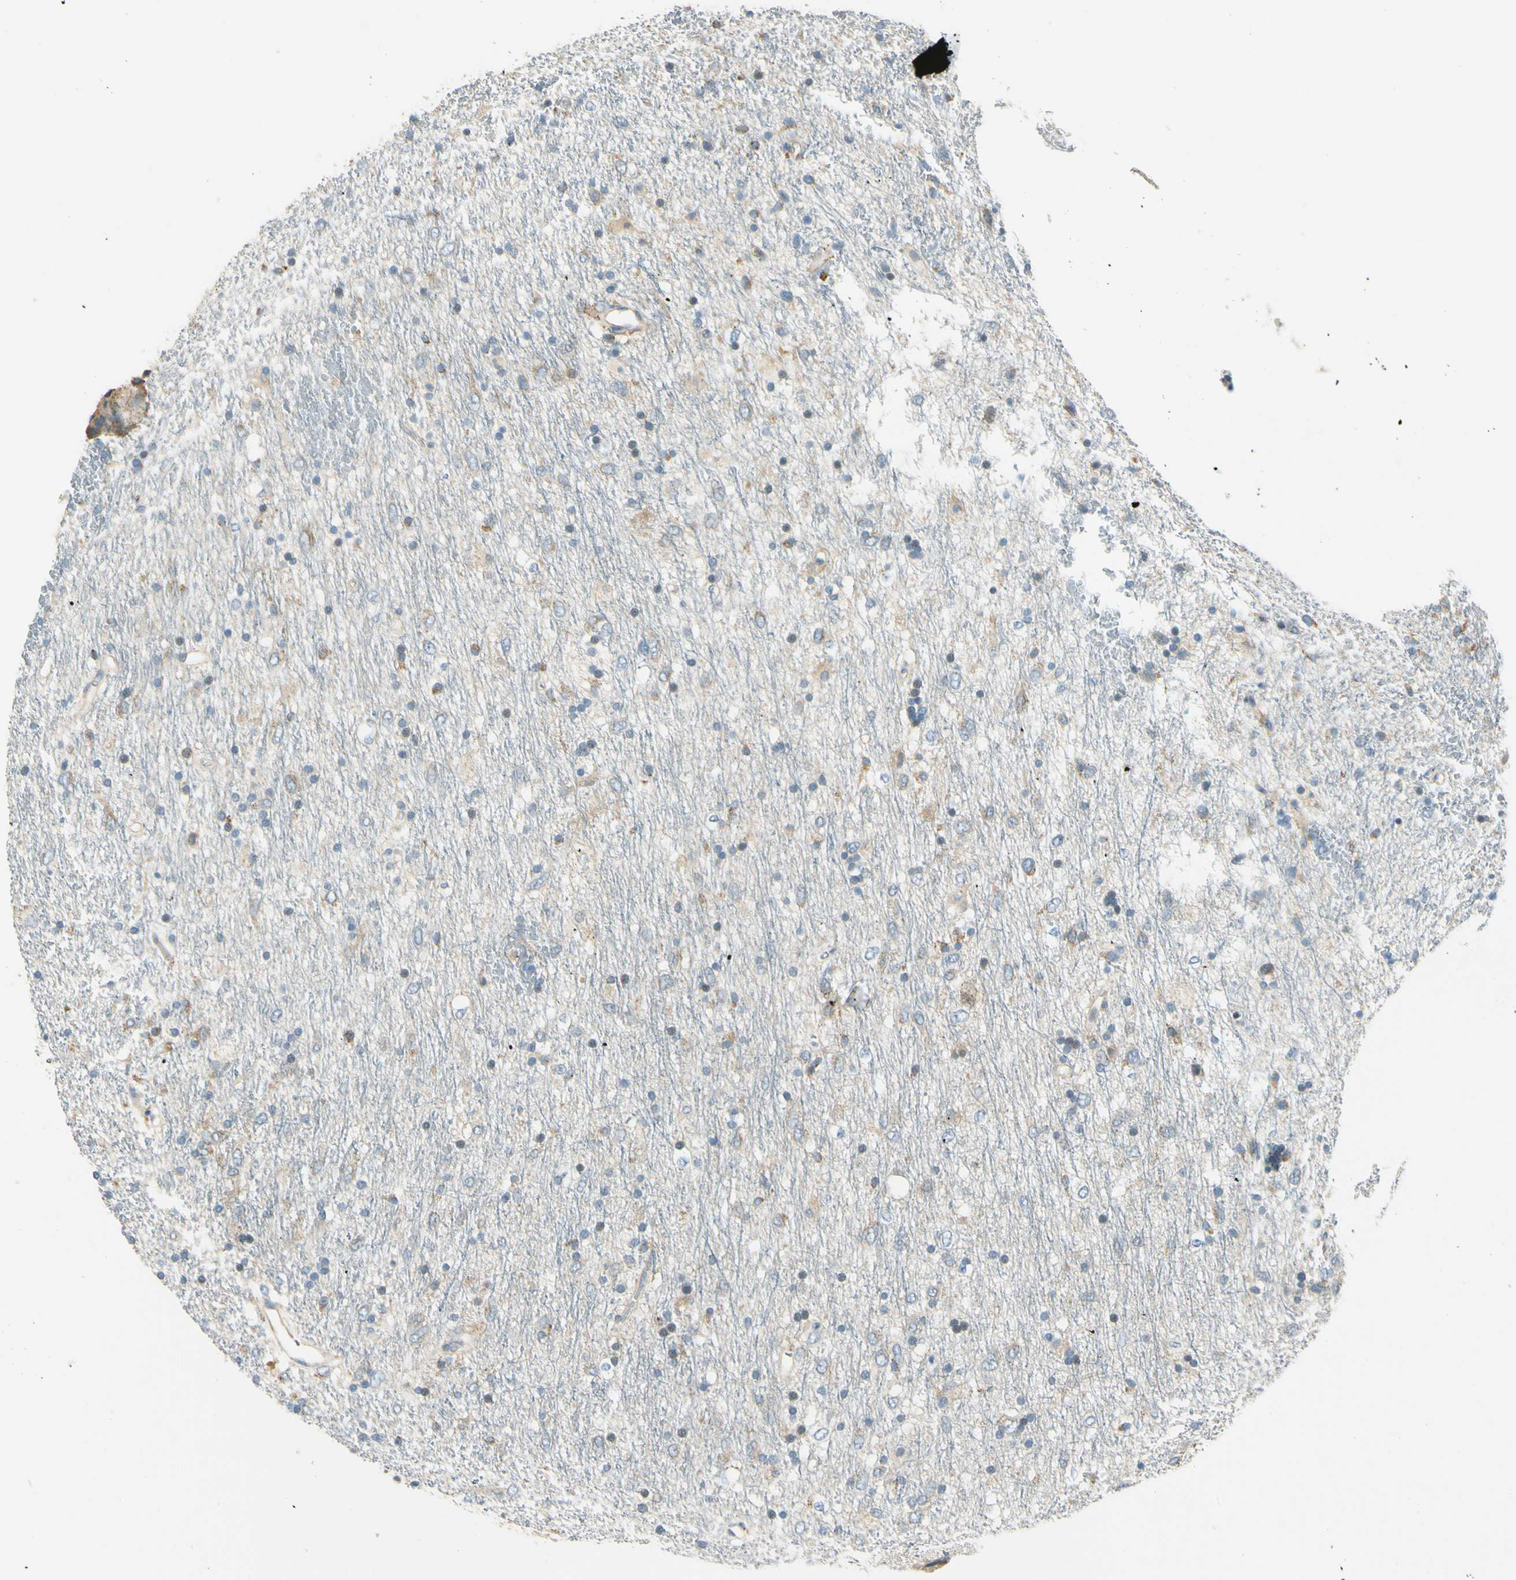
{"staining": {"intensity": "weak", "quantity": "<25%", "location": "cytoplasmic/membranous"}, "tissue": "glioma", "cell_type": "Tumor cells", "image_type": "cancer", "snomed": [{"axis": "morphology", "description": "Glioma, malignant, Low grade"}, {"axis": "topography", "description": "Brain"}], "caption": "IHC photomicrograph of neoplastic tissue: human malignant low-grade glioma stained with DAB demonstrates no significant protein staining in tumor cells.", "gene": "LAMA3", "patient": {"sex": "male", "age": 77}}